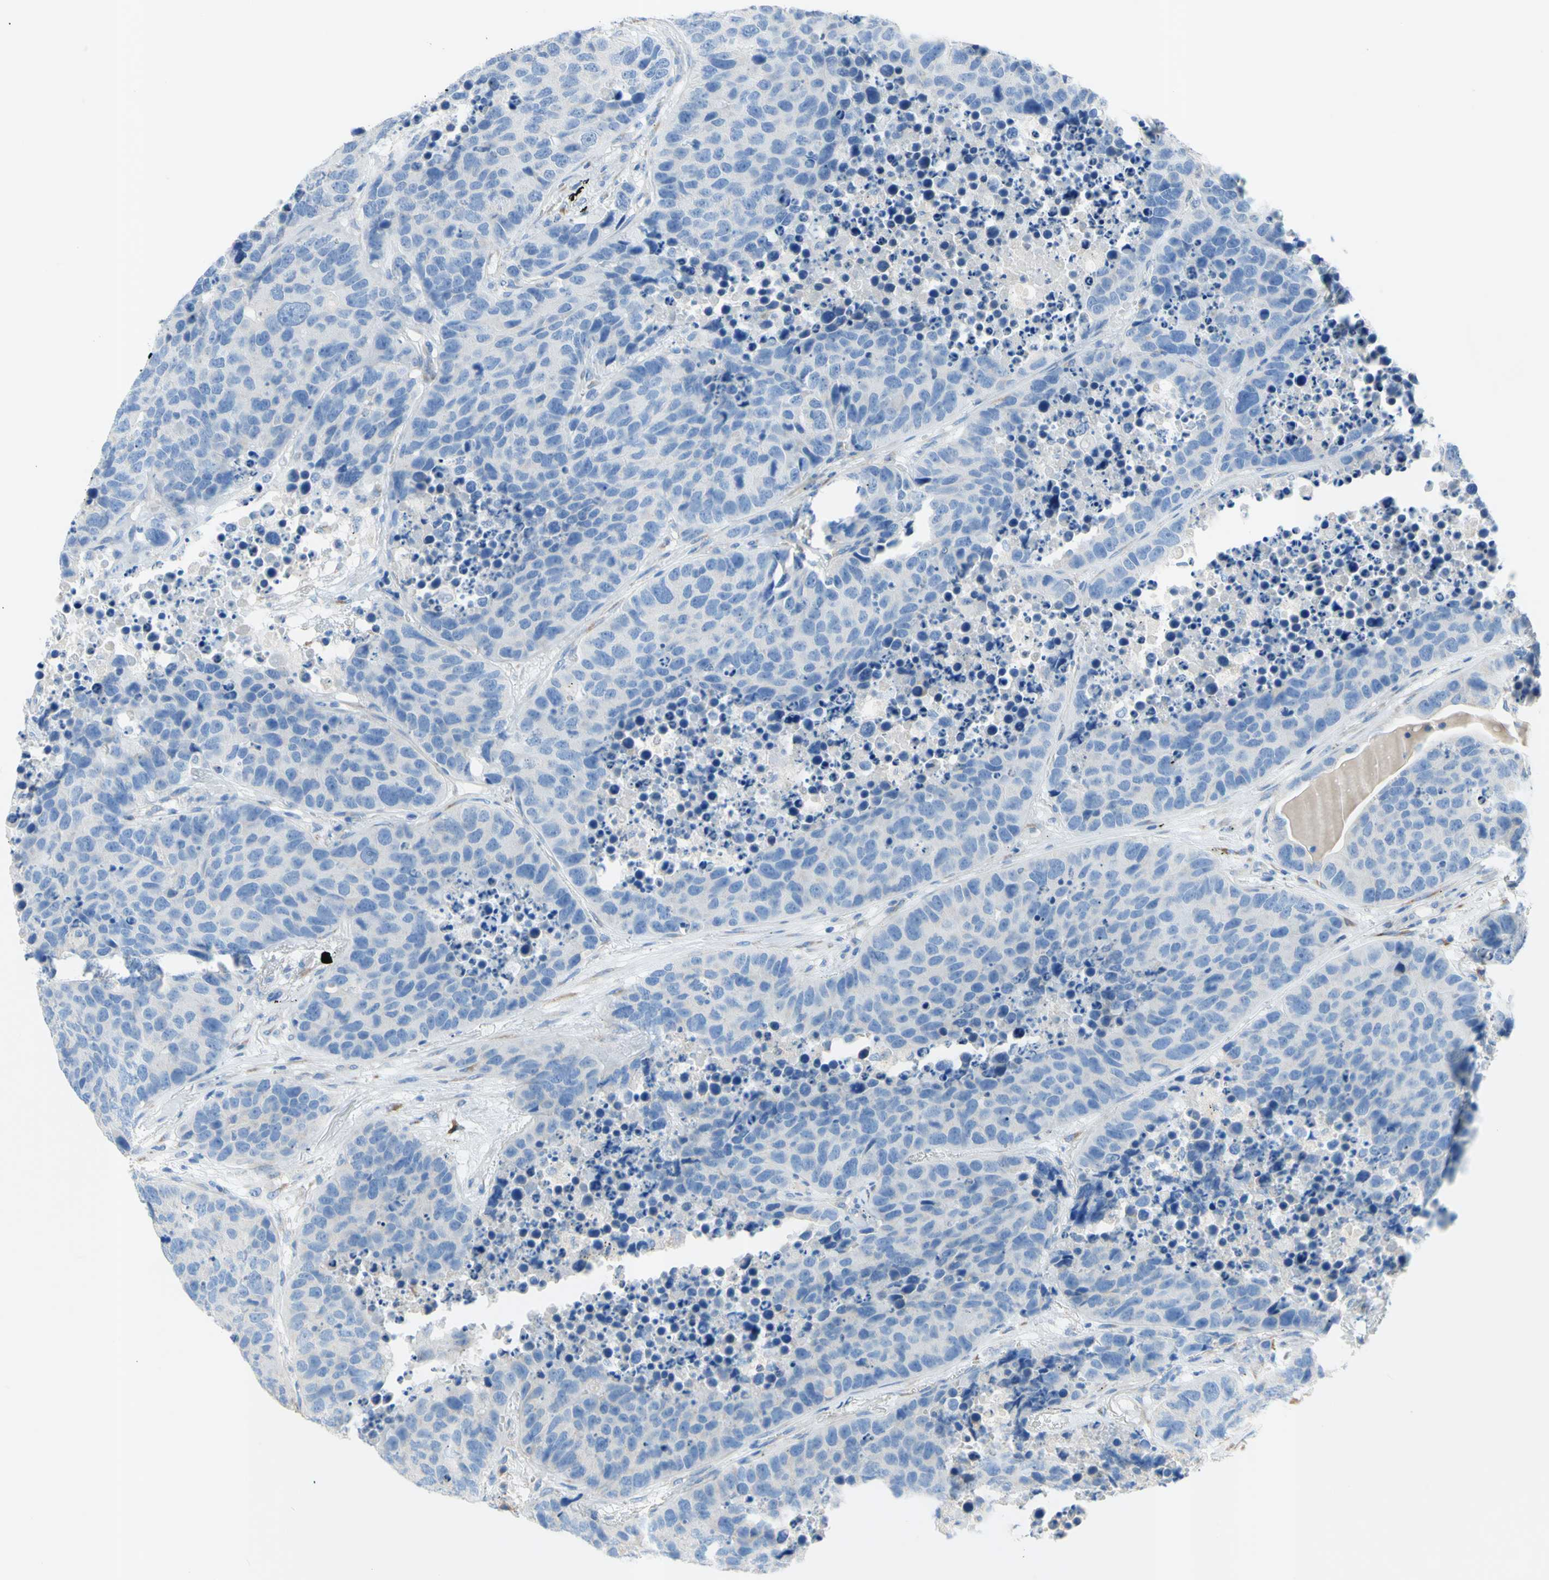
{"staining": {"intensity": "negative", "quantity": "none", "location": "none"}, "tissue": "carcinoid", "cell_type": "Tumor cells", "image_type": "cancer", "snomed": [{"axis": "morphology", "description": "Carcinoid, malignant, NOS"}, {"axis": "topography", "description": "Lung"}], "caption": "Immunohistochemical staining of human carcinoid shows no significant expression in tumor cells.", "gene": "TMIGD2", "patient": {"sex": "male", "age": 60}}